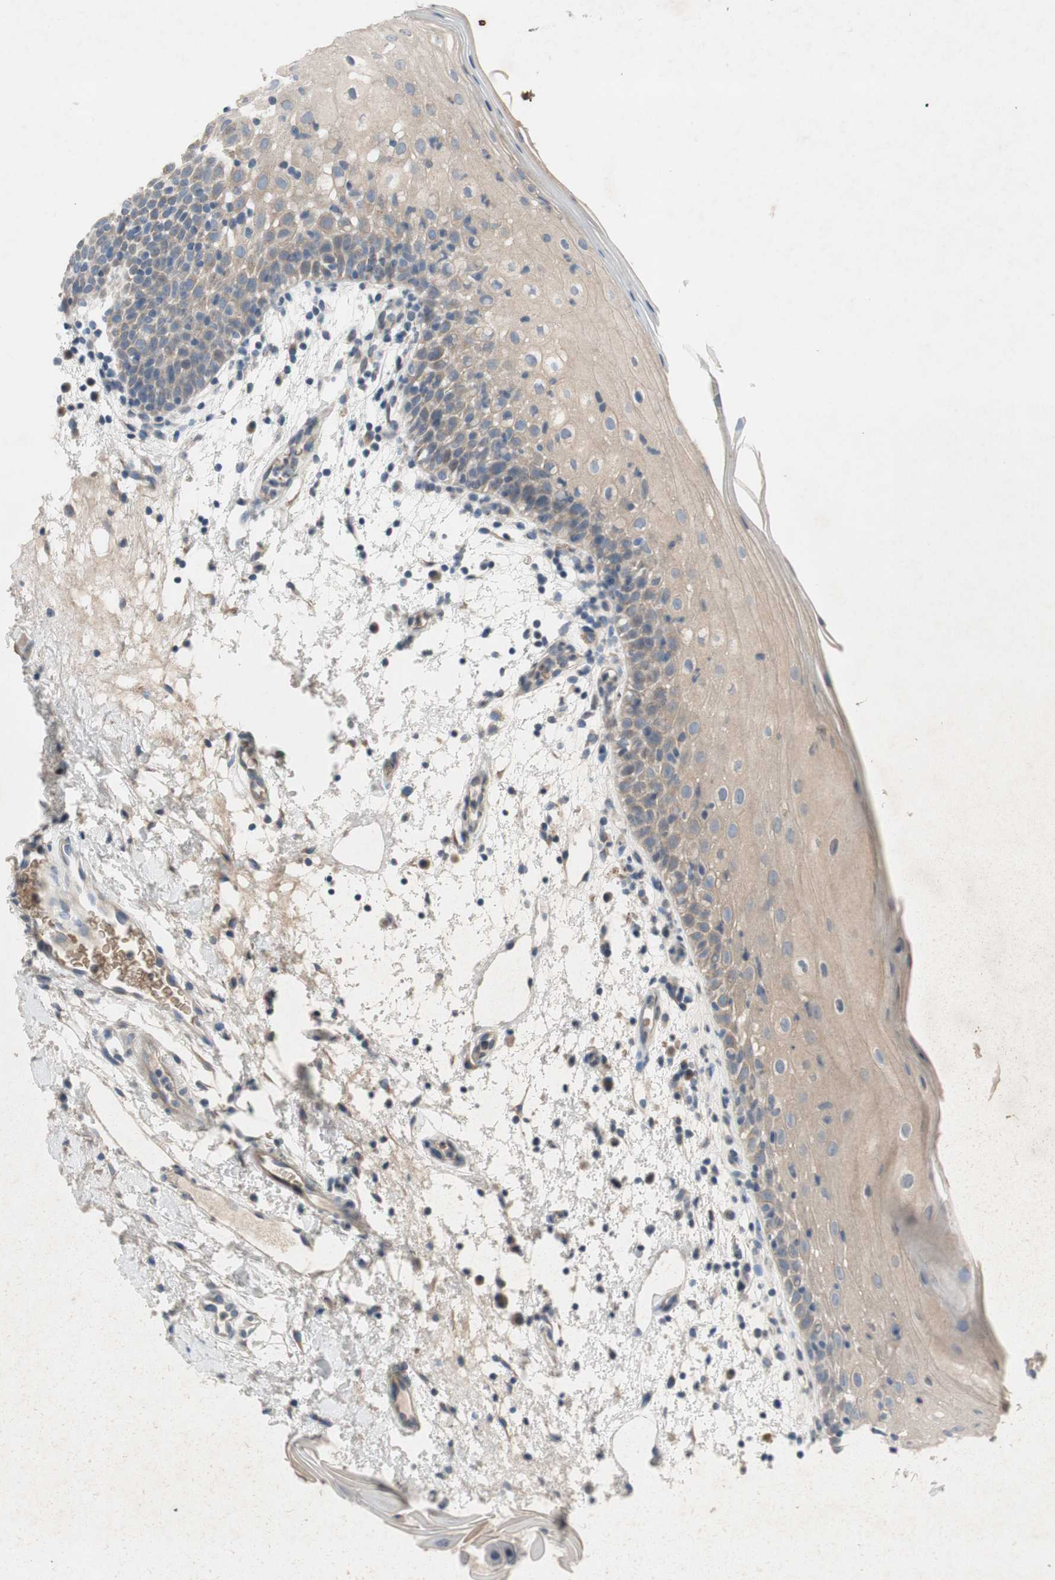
{"staining": {"intensity": "weak", "quantity": ">75%", "location": "cytoplasmic/membranous"}, "tissue": "oral mucosa", "cell_type": "Squamous epithelial cells", "image_type": "normal", "snomed": [{"axis": "morphology", "description": "Normal tissue, NOS"}, {"axis": "morphology", "description": "Squamous cell carcinoma, NOS"}, {"axis": "topography", "description": "Skeletal muscle"}, {"axis": "topography", "description": "Oral tissue"}], "caption": "Human oral mucosa stained for a protein (brown) demonstrates weak cytoplasmic/membranous positive positivity in approximately >75% of squamous epithelial cells.", "gene": "ADD2", "patient": {"sex": "male", "age": 71}}